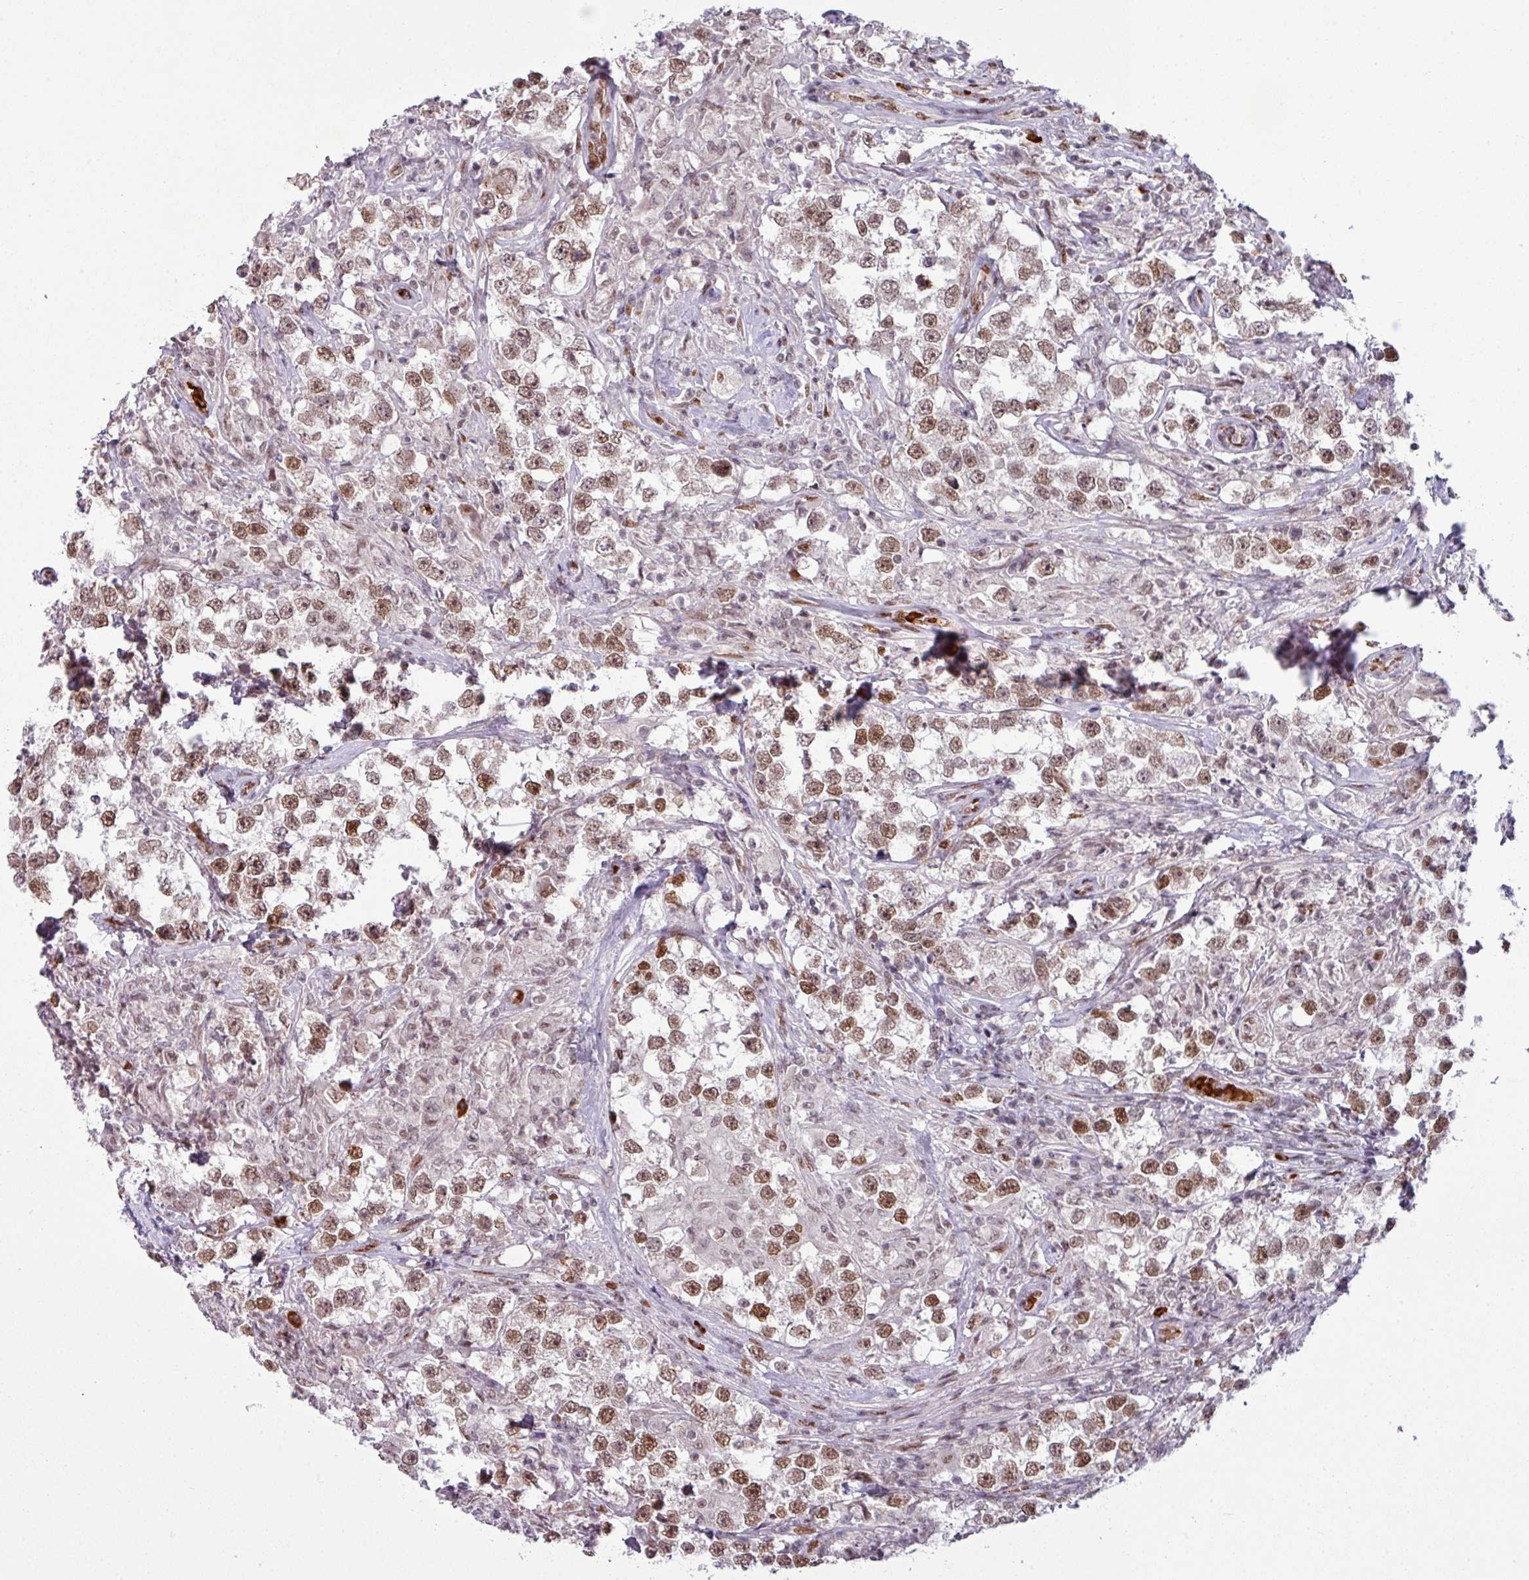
{"staining": {"intensity": "moderate", "quantity": ">75%", "location": "nuclear"}, "tissue": "testis cancer", "cell_type": "Tumor cells", "image_type": "cancer", "snomed": [{"axis": "morphology", "description": "Seminoma, NOS"}, {"axis": "topography", "description": "Testis"}], "caption": "Protein positivity by immunohistochemistry exhibits moderate nuclear staining in approximately >75% of tumor cells in testis cancer (seminoma).", "gene": "PRDM5", "patient": {"sex": "male", "age": 46}}